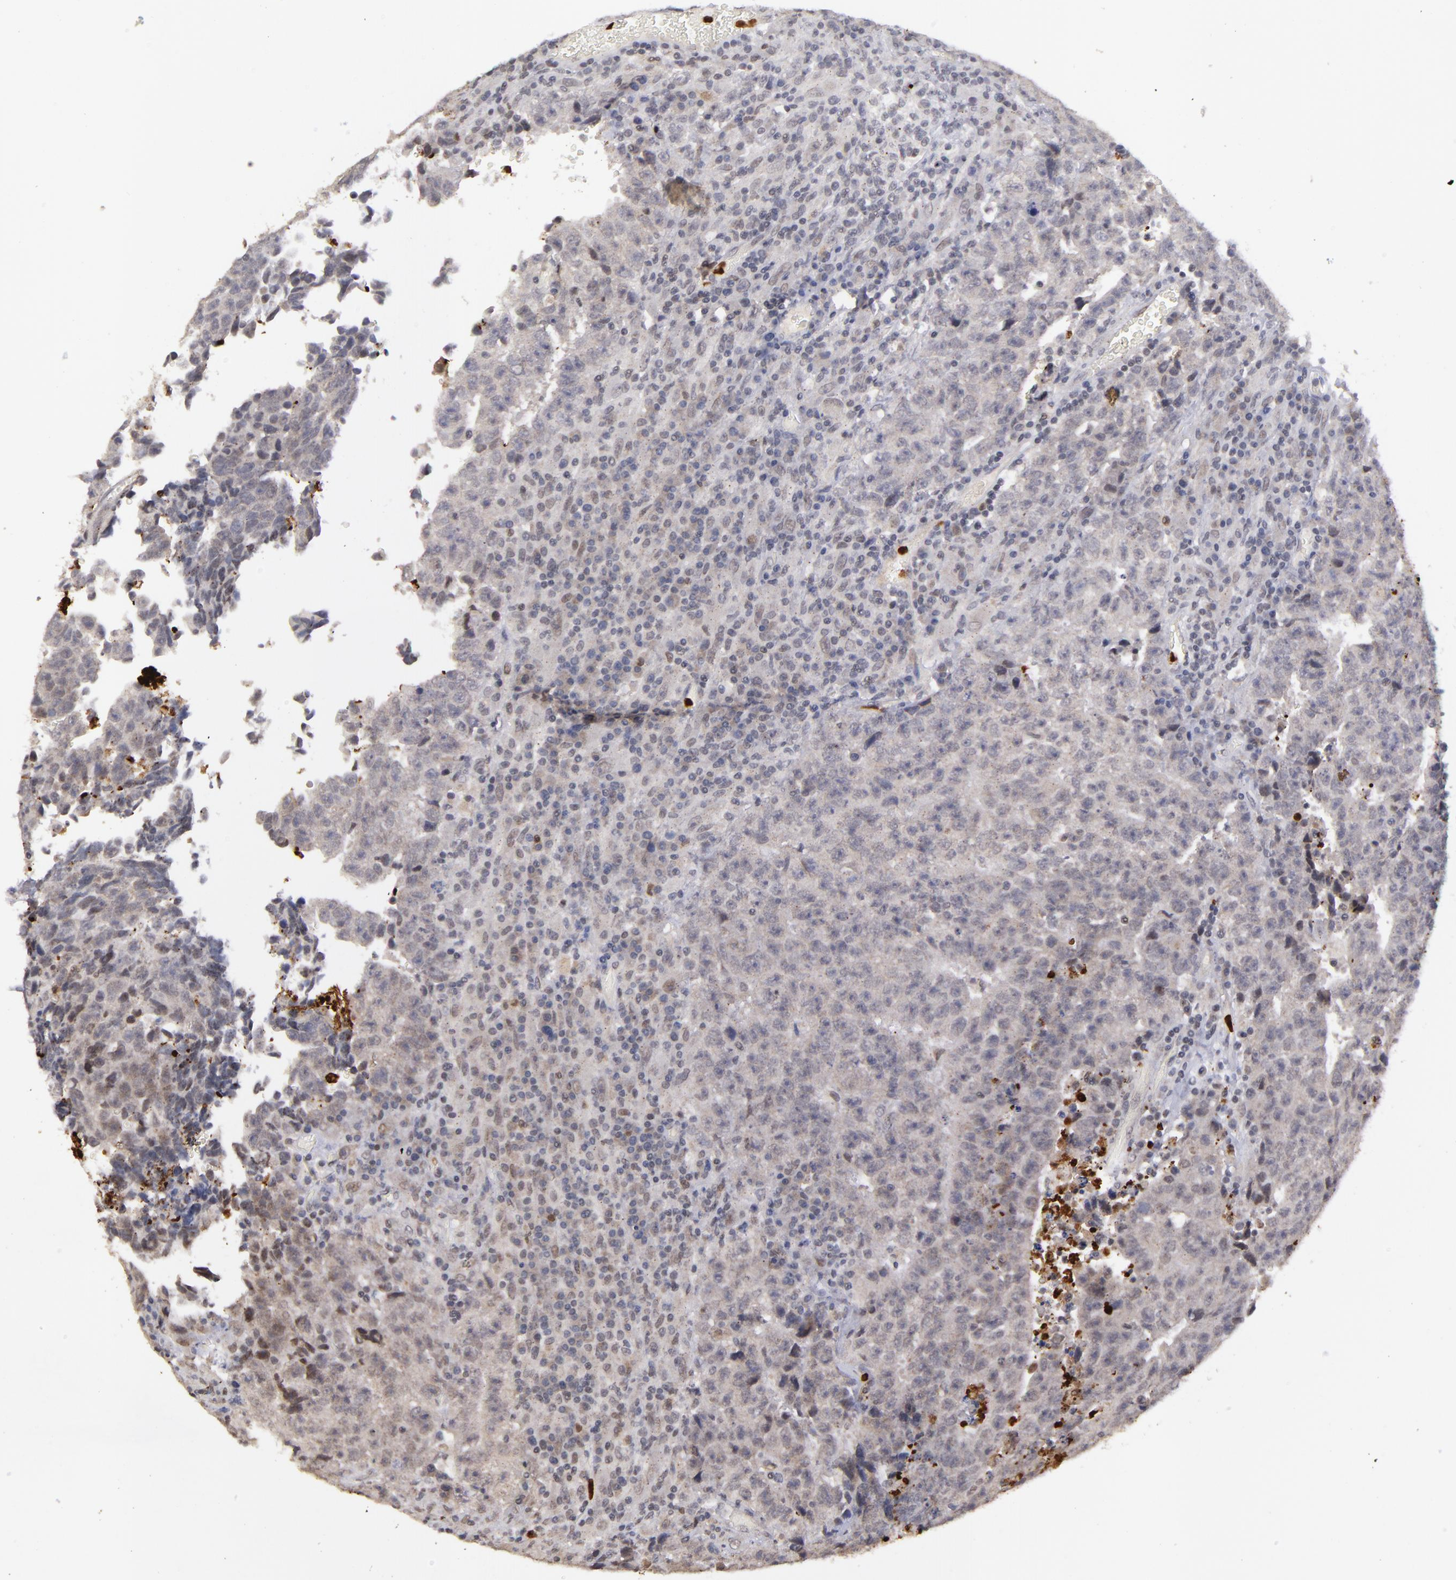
{"staining": {"intensity": "negative", "quantity": "none", "location": "none"}, "tissue": "testis cancer", "cell_type": "Tumor cells", "image_type": "cancer", "snomed": [{"axis": "morphology", "description": "Necrosis, NOS"}, {"axis": "morphology", "description": "Carcinoma, Embryonal, NOS"}, {"axis": "topography", "description": "Testis"}], "caption": "Human testis cancer (embryonal carcinoma) stained for a protein using immunohistochemistry shows no positivity in tumor cells.", "gene": "RXRG", "patient": {"sex": "male", "age": 19}}